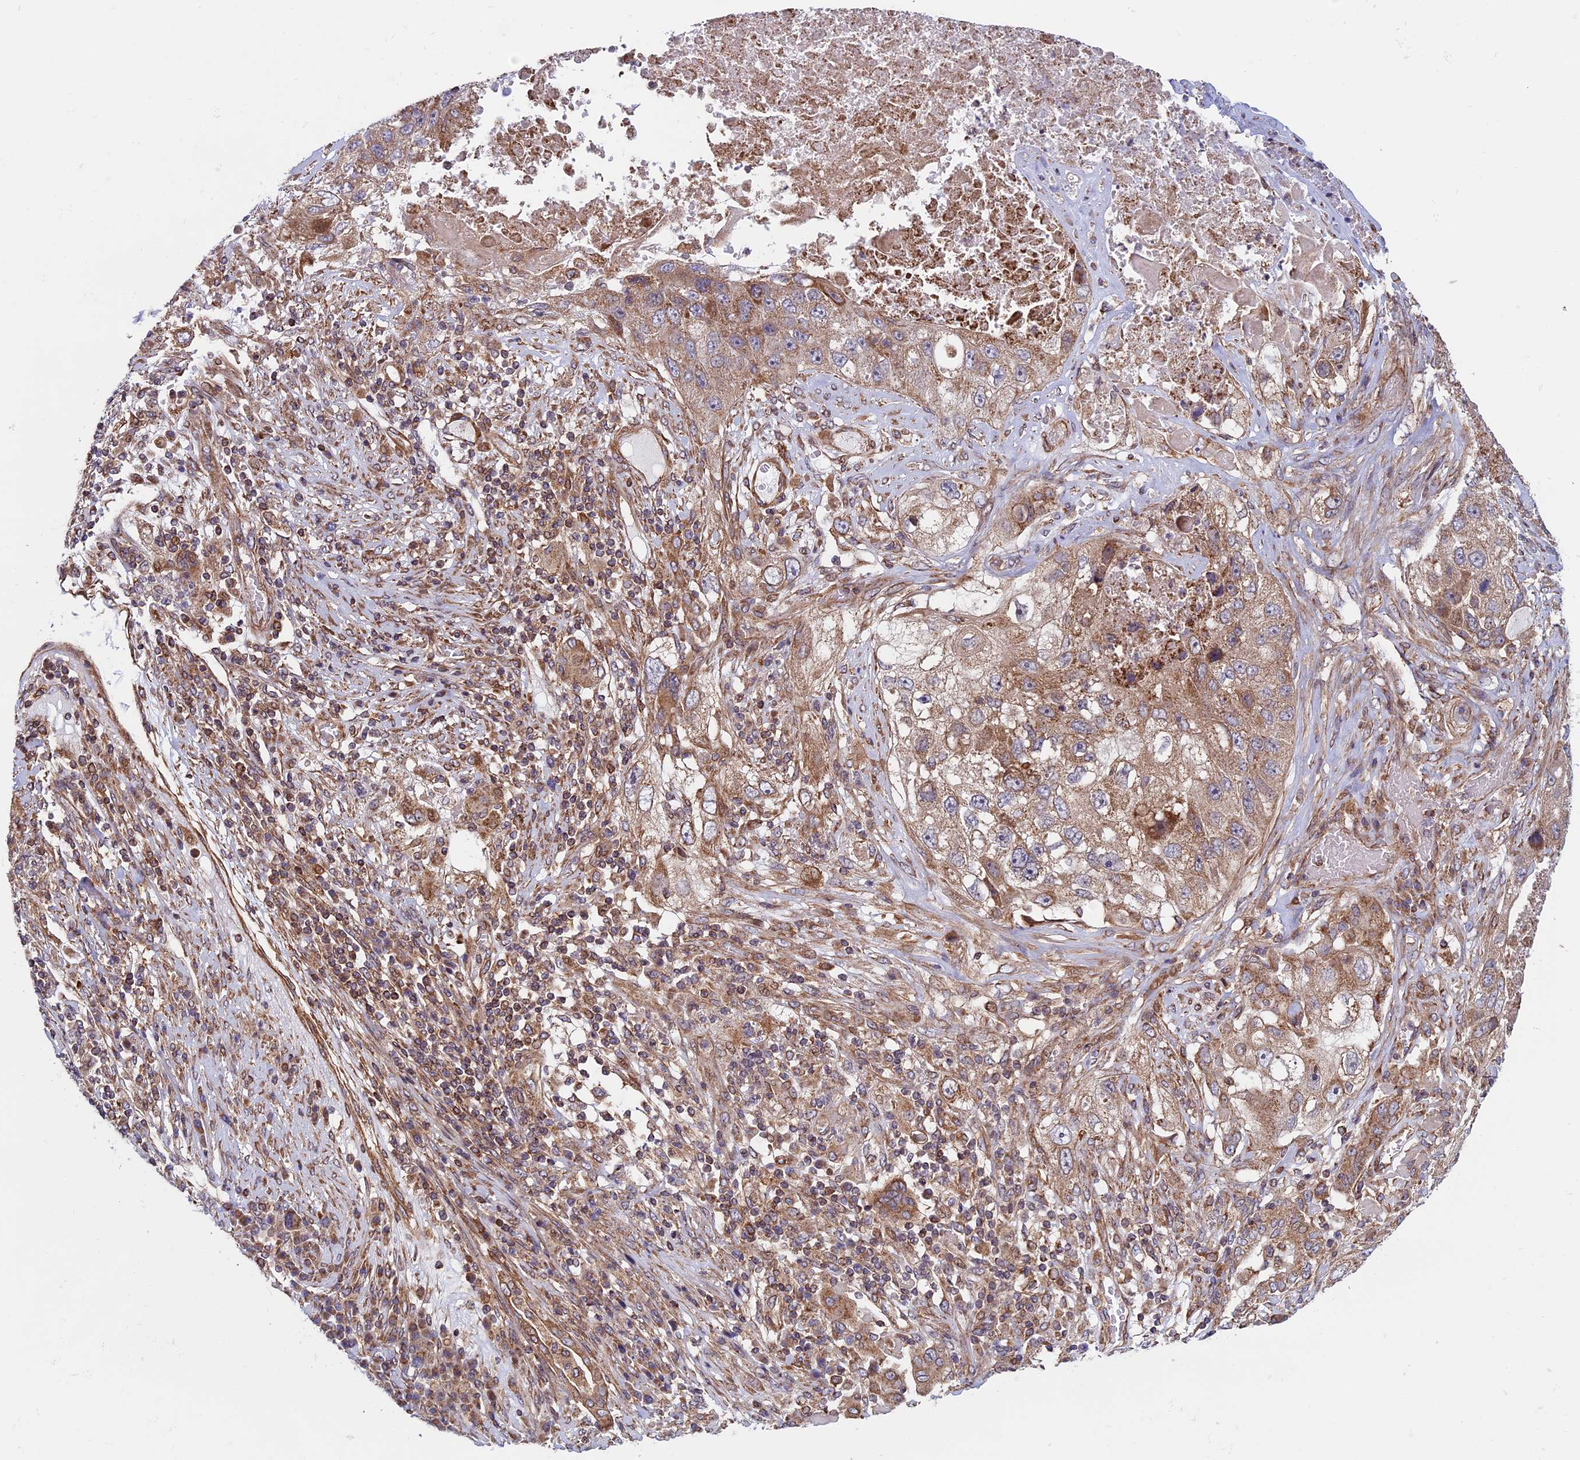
{"staining": {"intensity": "moderate", "quantity": ">75%", "location": "cytoplasmic/membranous"}, "tissue": "lung cancer", "cell_type": "Tumor cells", "image_type": "cancer", "snomed": [{"axis": "morphology", "description": "Squamous cell carcinoma, NOS"}, {"axis": "topography", "description": "Lung"}], "caption": "Moderate cytoplasmic/membranous staining is present in about >75% of tumor cells in lung cancer (squamous cell carcinoma). The staining was performed using DAB to visualize the protein expression in brown, while the nuclei were stained in blue with hematoxylin (Magnification: 20x).", "gene": "CCDC8", "patient": {"sex": "male", "age": 61}}